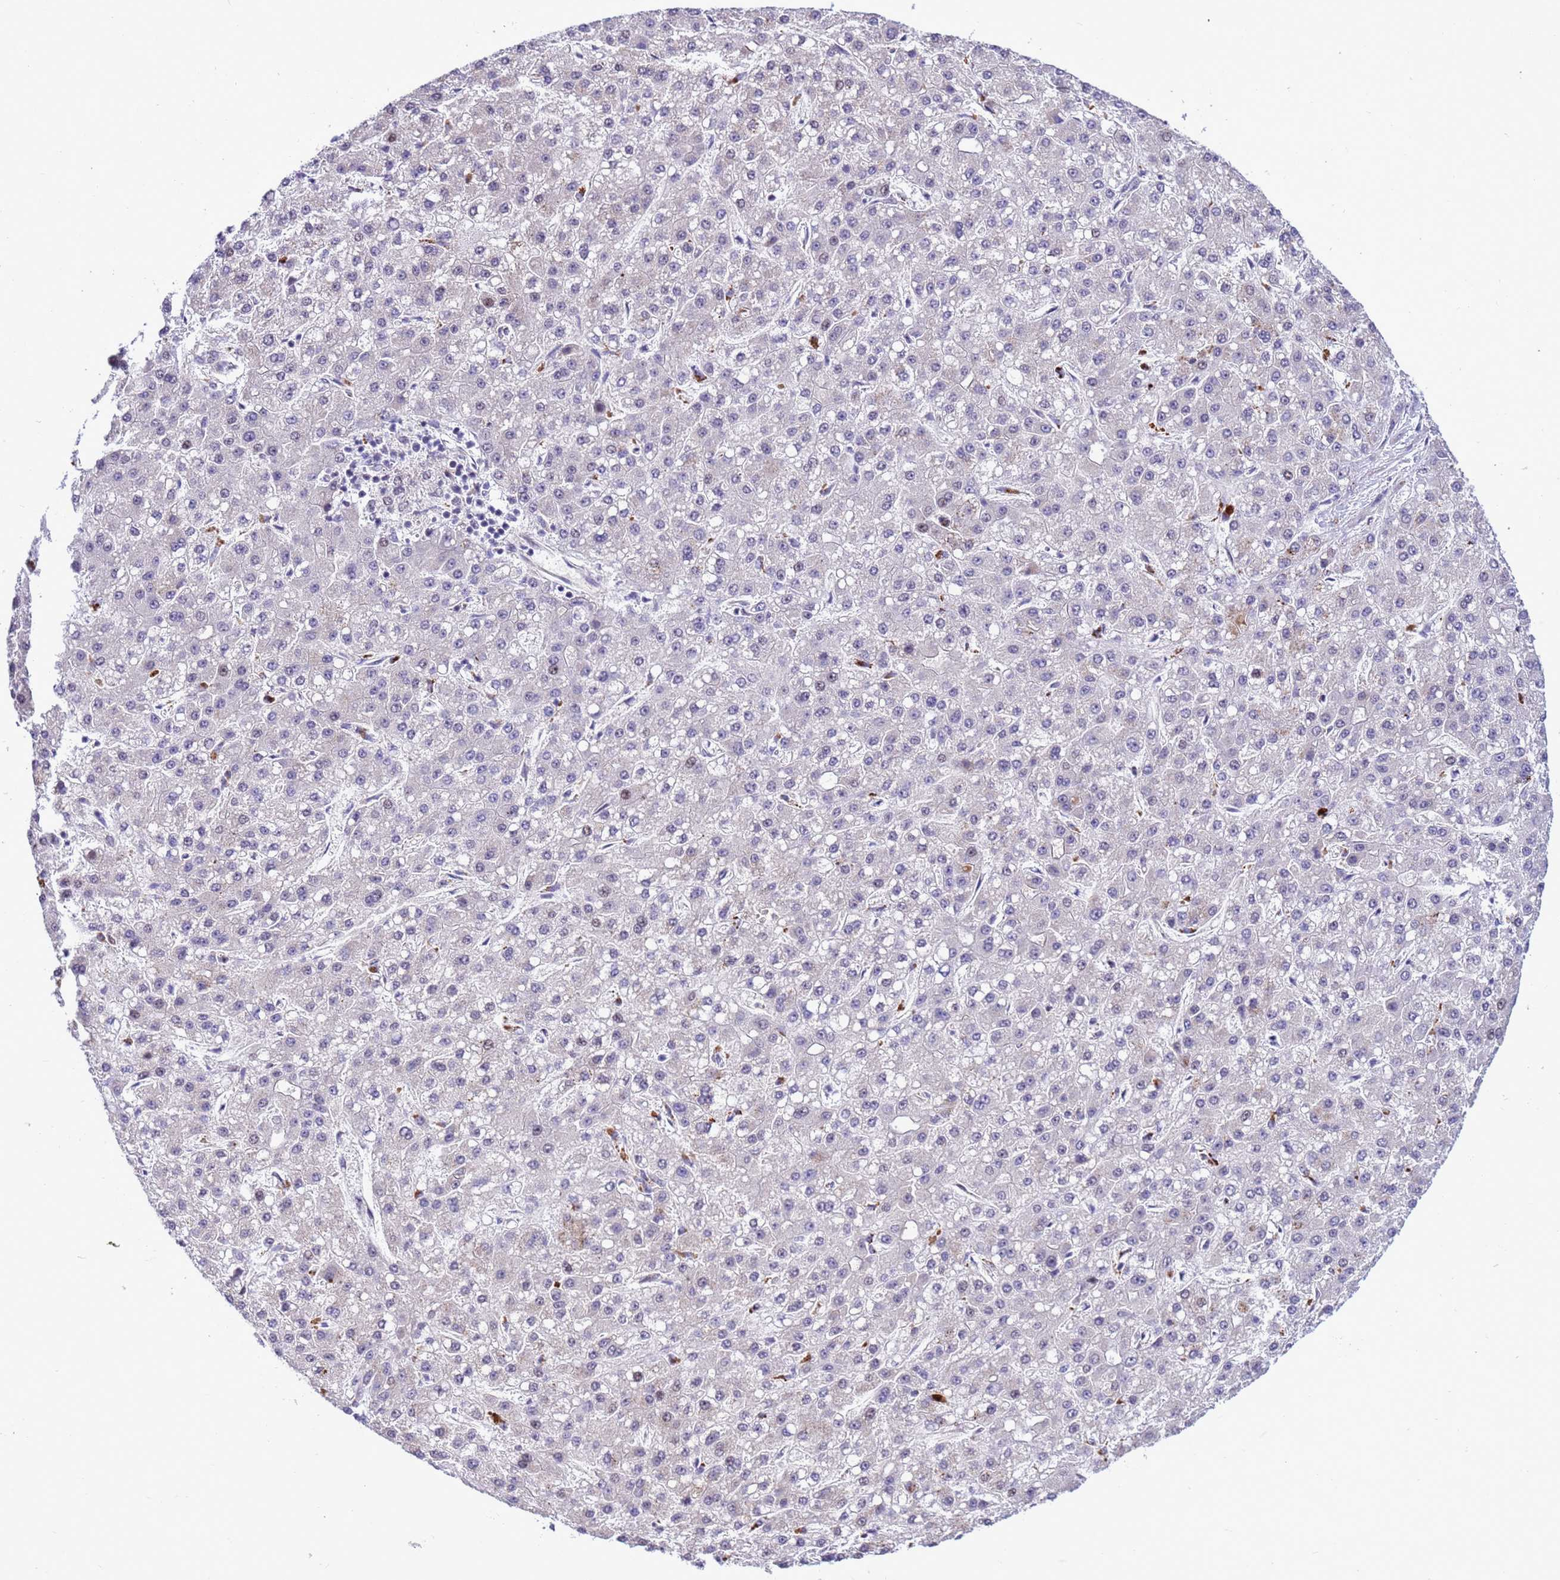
{"staining": {"intensity": "negative", "quantity": "none", "location": "none"}, "tissue": "liver cancer", "cell_type": "Tumor cells", "image_type": "cancer", "snomed": [{"axis": "morphology", "description": "Carcinoma, Hepatocellular, NOS"}, {"axis": "topography", "description": "Liver"}], "caption": "Immunohistochemistry of liver hepatocellular carcinoma demonstrates no expression in tumor cells.", "gene": "RASD1", "patient": {"sex": "male", "age": 67}}